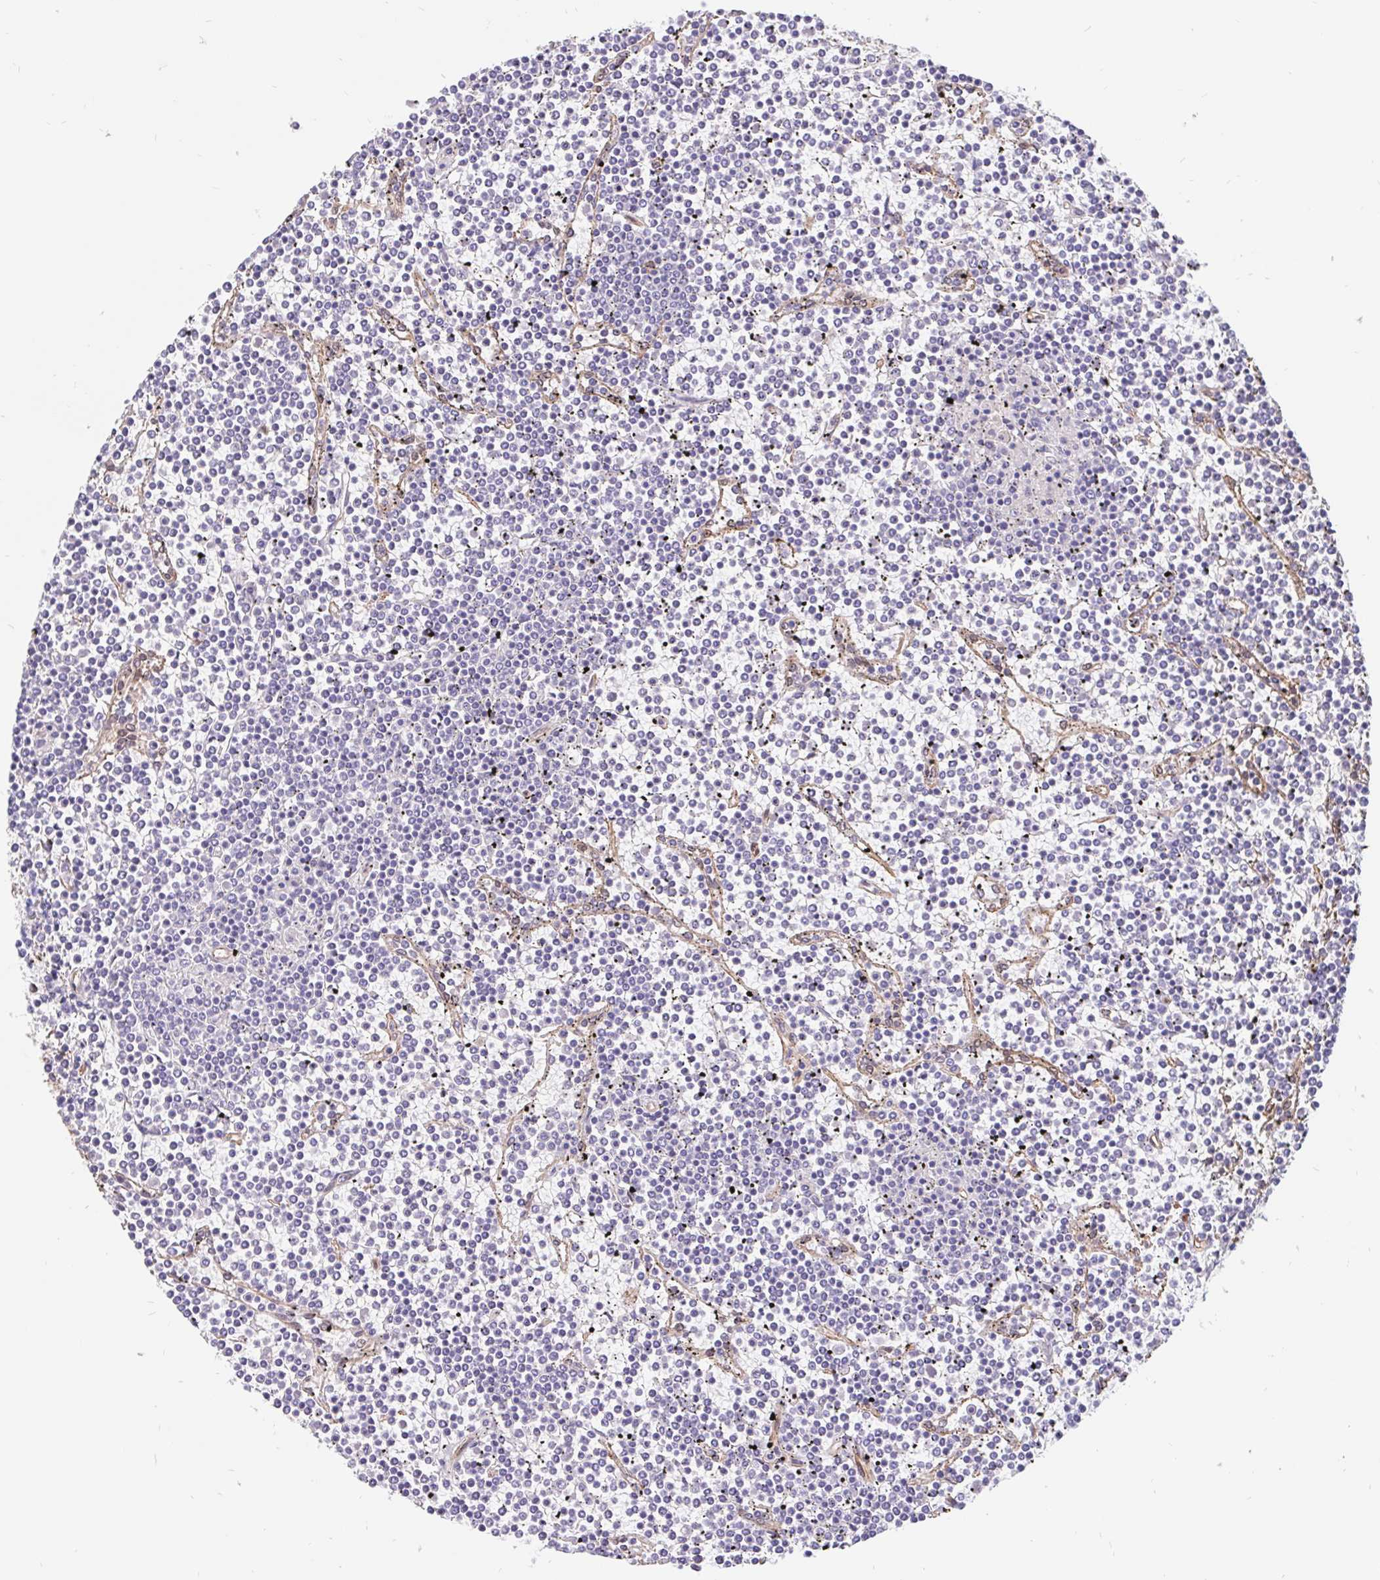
{"staining": {"intensity": "negative", "quantity": "none", "location": "none"}, "tissue": "lymphoma", "cell_type": "Tumor cells", "image_type": "cancer", "snomed": [{"axis": "morphology", "description": "Malignant lymphoma, non-Hodgkin's type, Low grade"}, {"axis": "topography", "description": "Spleen"}], "caption": "Immunohistochemistry (IHC) image of lymphoma stained for a protein (brown), which displays no expression in tumor cells.", "gene": "LIMCH1", "patient": {"sex": "female", "age": 19}}